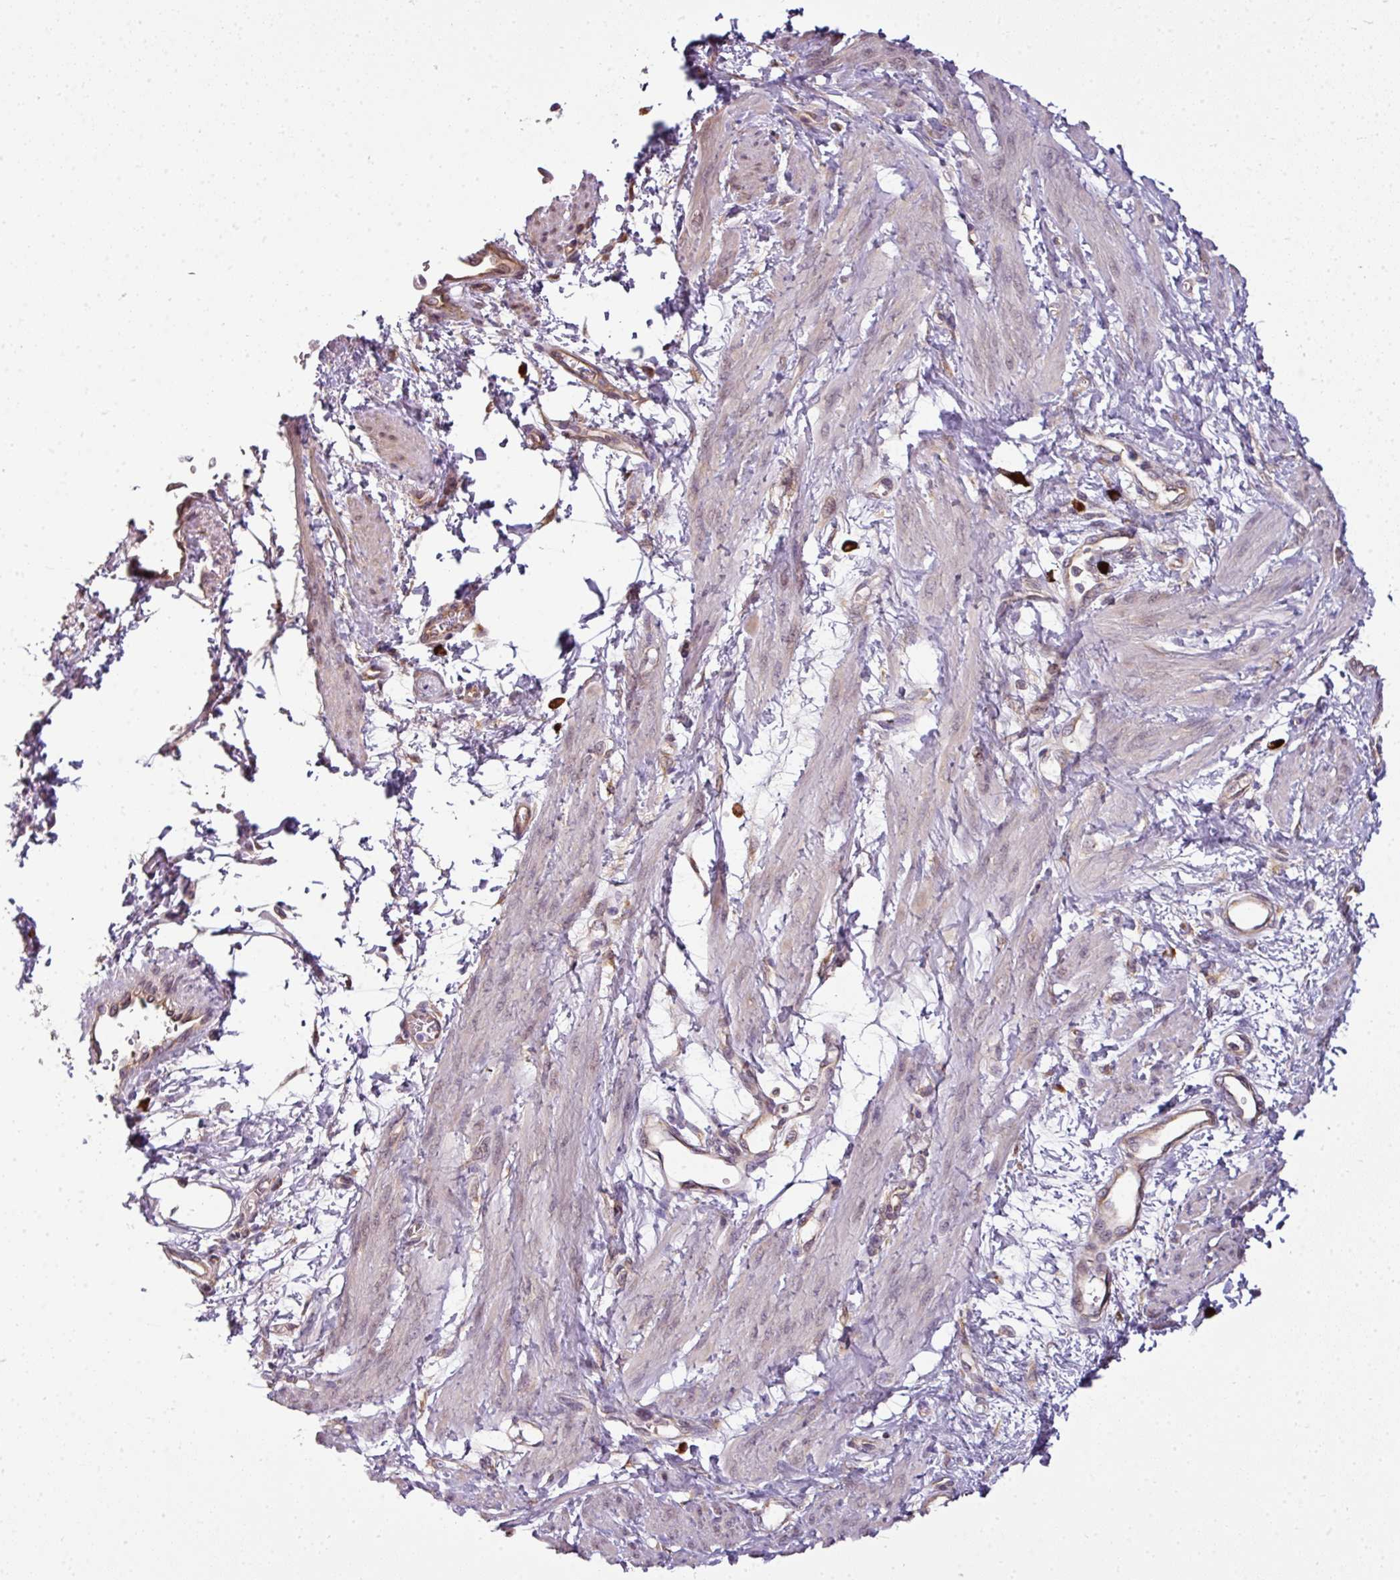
{"staining": {"intensity": "weak", "quantity": "25%-75%", "location": "cytoplasmic/membranous,nuclear"}, "tissue": "smooth muscle", "cell_type": "Smooth muscle cells", "image_type": "normal", "snomed": [{"axis": "morphology", "description": "Normal tissue, NOS"}, {"axis": "topography", "description": "Smooth muscle"}, {"axis": "topography", "description": "Uterus"}], "caption": "Immunohistochemical staining of normal smooth muscle shows low levels of weak cytoplasmic/membranous,nuclear staining in approximately 25%-75% of smooth muscle cells. The protein of interest is stained brown, and the nuclei are stained in blue (DAB (3,3'-diaminobenzidine) IHC with brightfield microscopy, high magnification).", "gene": "RBM14", "patient": {"sex": "female", "age": 39}}